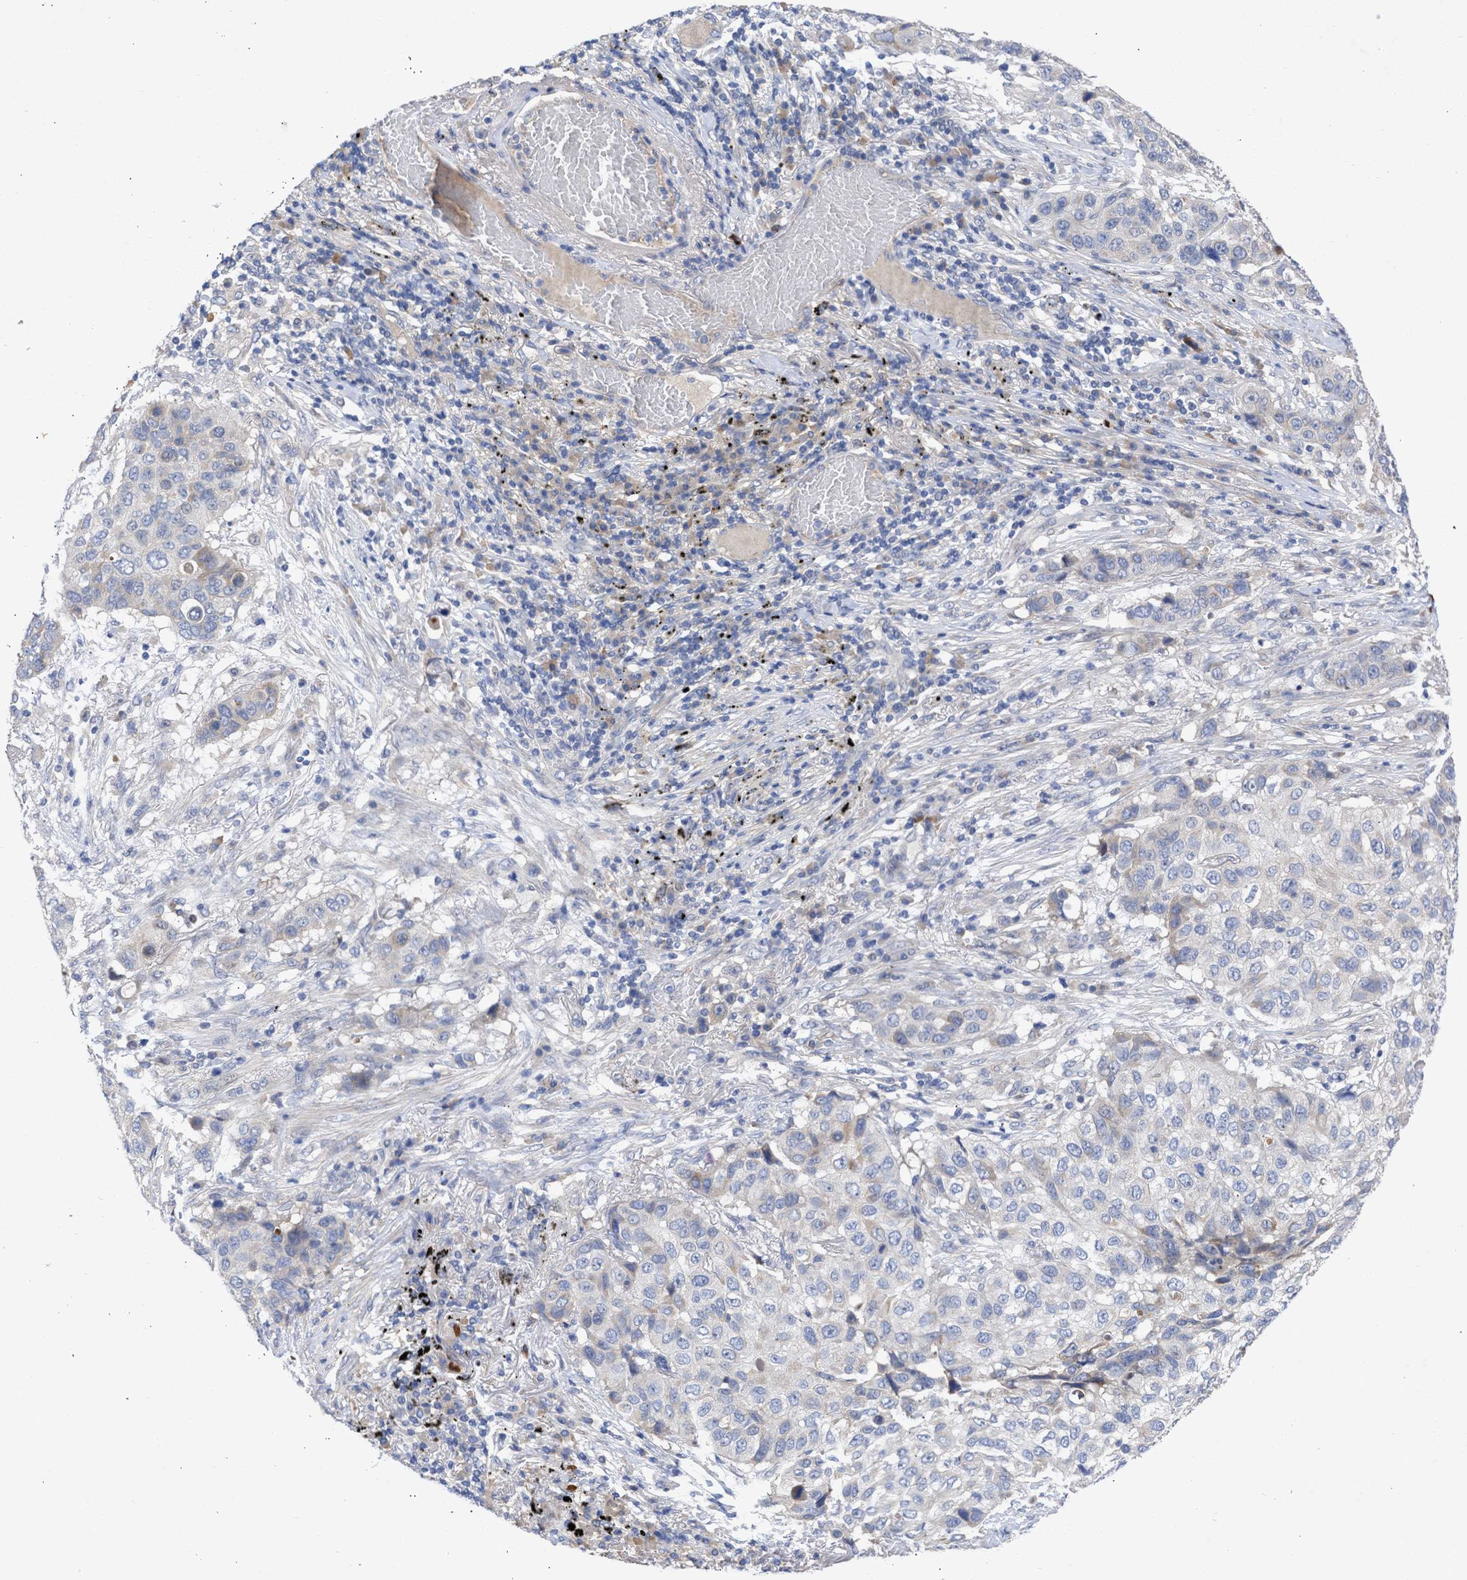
{"staining": {"intensity": "negative", "quantity": "none", "location": "none"}, "tissue": "lung cancer", "cell_type": "Tumor cells", "image_type": "cancer", "snomed": [{"axis": "morphology", "description": "Squamous cell carcinoma, NOS"}, {"axis": "topography", "description": "Lung"}], "caption": "Photomicrograph shows no protein staining in tumor cells of lung cancer (squamous cell carcinoma) tissue.", "gene": "ARHGEF4", "patient": {"sex": "male", "age": 57}}